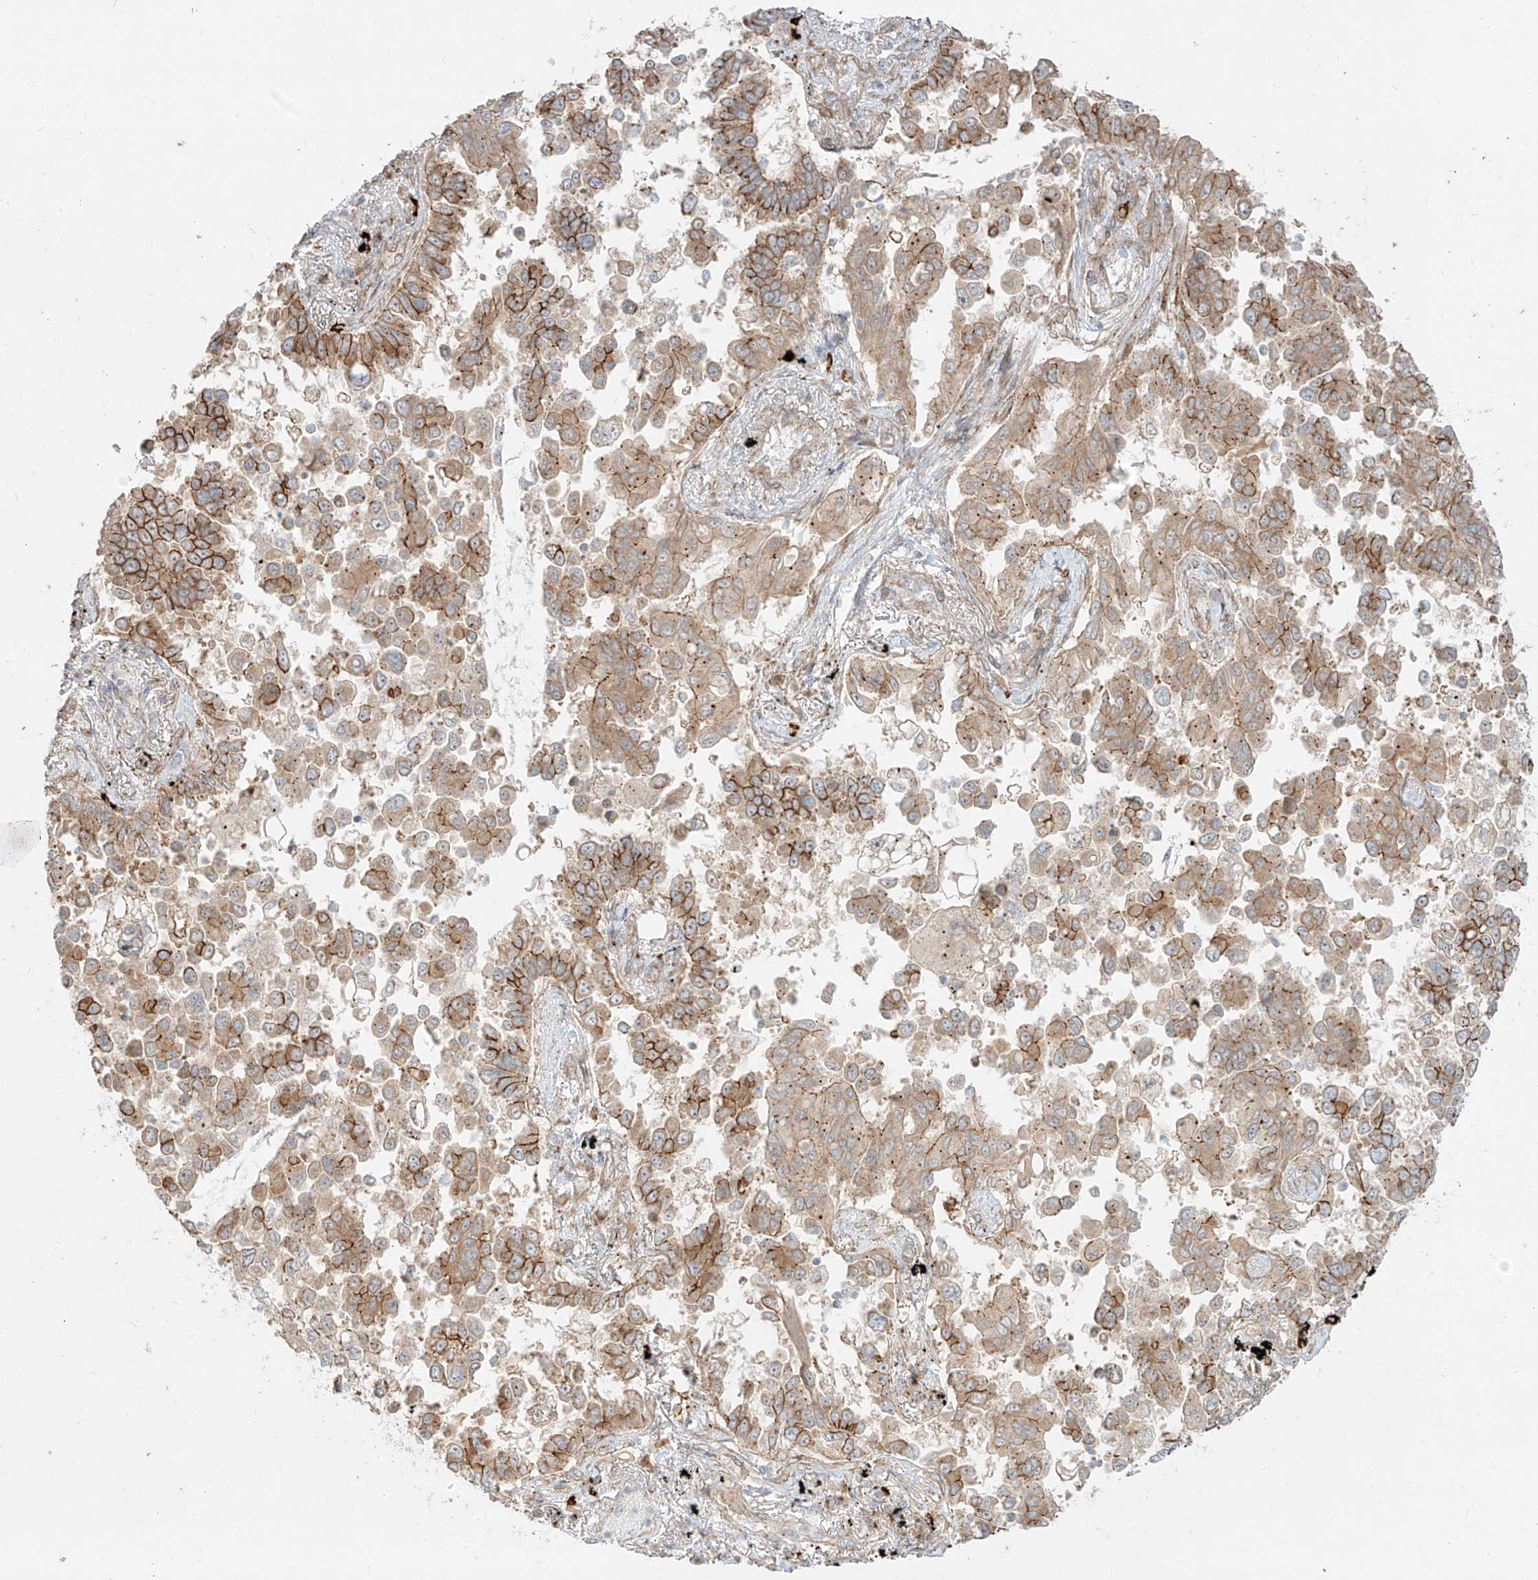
{"staining": {"intensity": "moderate", "quantity": ">75%", "location": "cytoplasmic/membranous"}, "tissue": "lung cancer", "cell_type": "Tumor cells", "image_type": "cancer", "snomed": [{"axis": "morphology", "description": "Adenocarcinoma, NOS"}, {"axis": "topography", "description": "Lung"}], "caption": "Protein expression analysis of human lung cancer reveals moderate cytoplasmic/membranous expression in approximately >75% of tumor cells.", "gene": "ZNF287", "patient": {"sex": "female", "age": 67}}